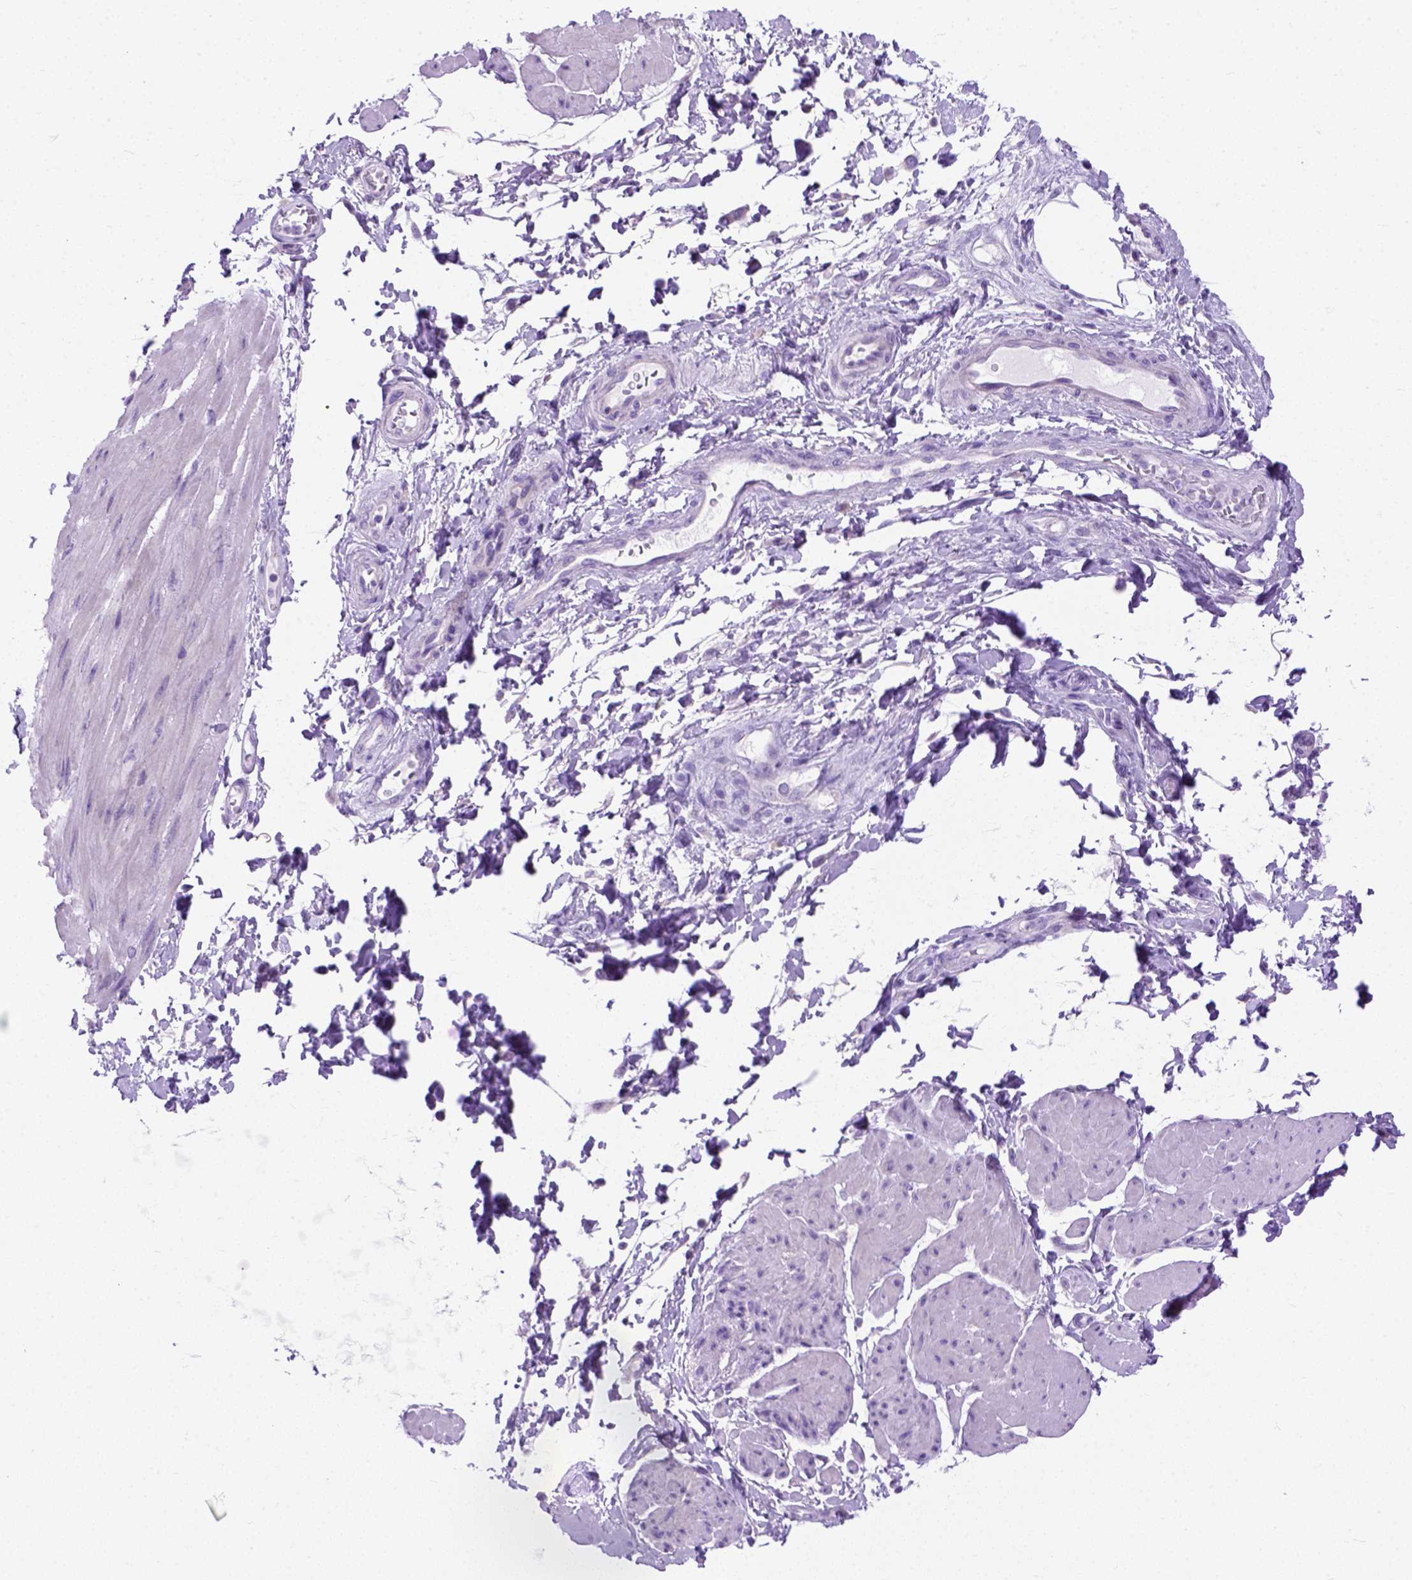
{"staining": {"intensity": "negative", "quantity": "none", "location": "none"}, "tissue": "adipose tissue", "cell_type": "Adipocytes", "image_type": "normal", "snomed": [{"axis": "morphology", "description": "Normal tissue, NOS"}, {"axis": "topography", "description": "Urinary bladder"}, {"axis": "topography", "description": "Peripheral nerve tissue"}], "caption": "The image exhibits no significant staining in adipocytes of adipose tissue. Nuclei are stained in blue.", "gene": "ODAD3", "patient": {"sex": "female", "age": 60}}